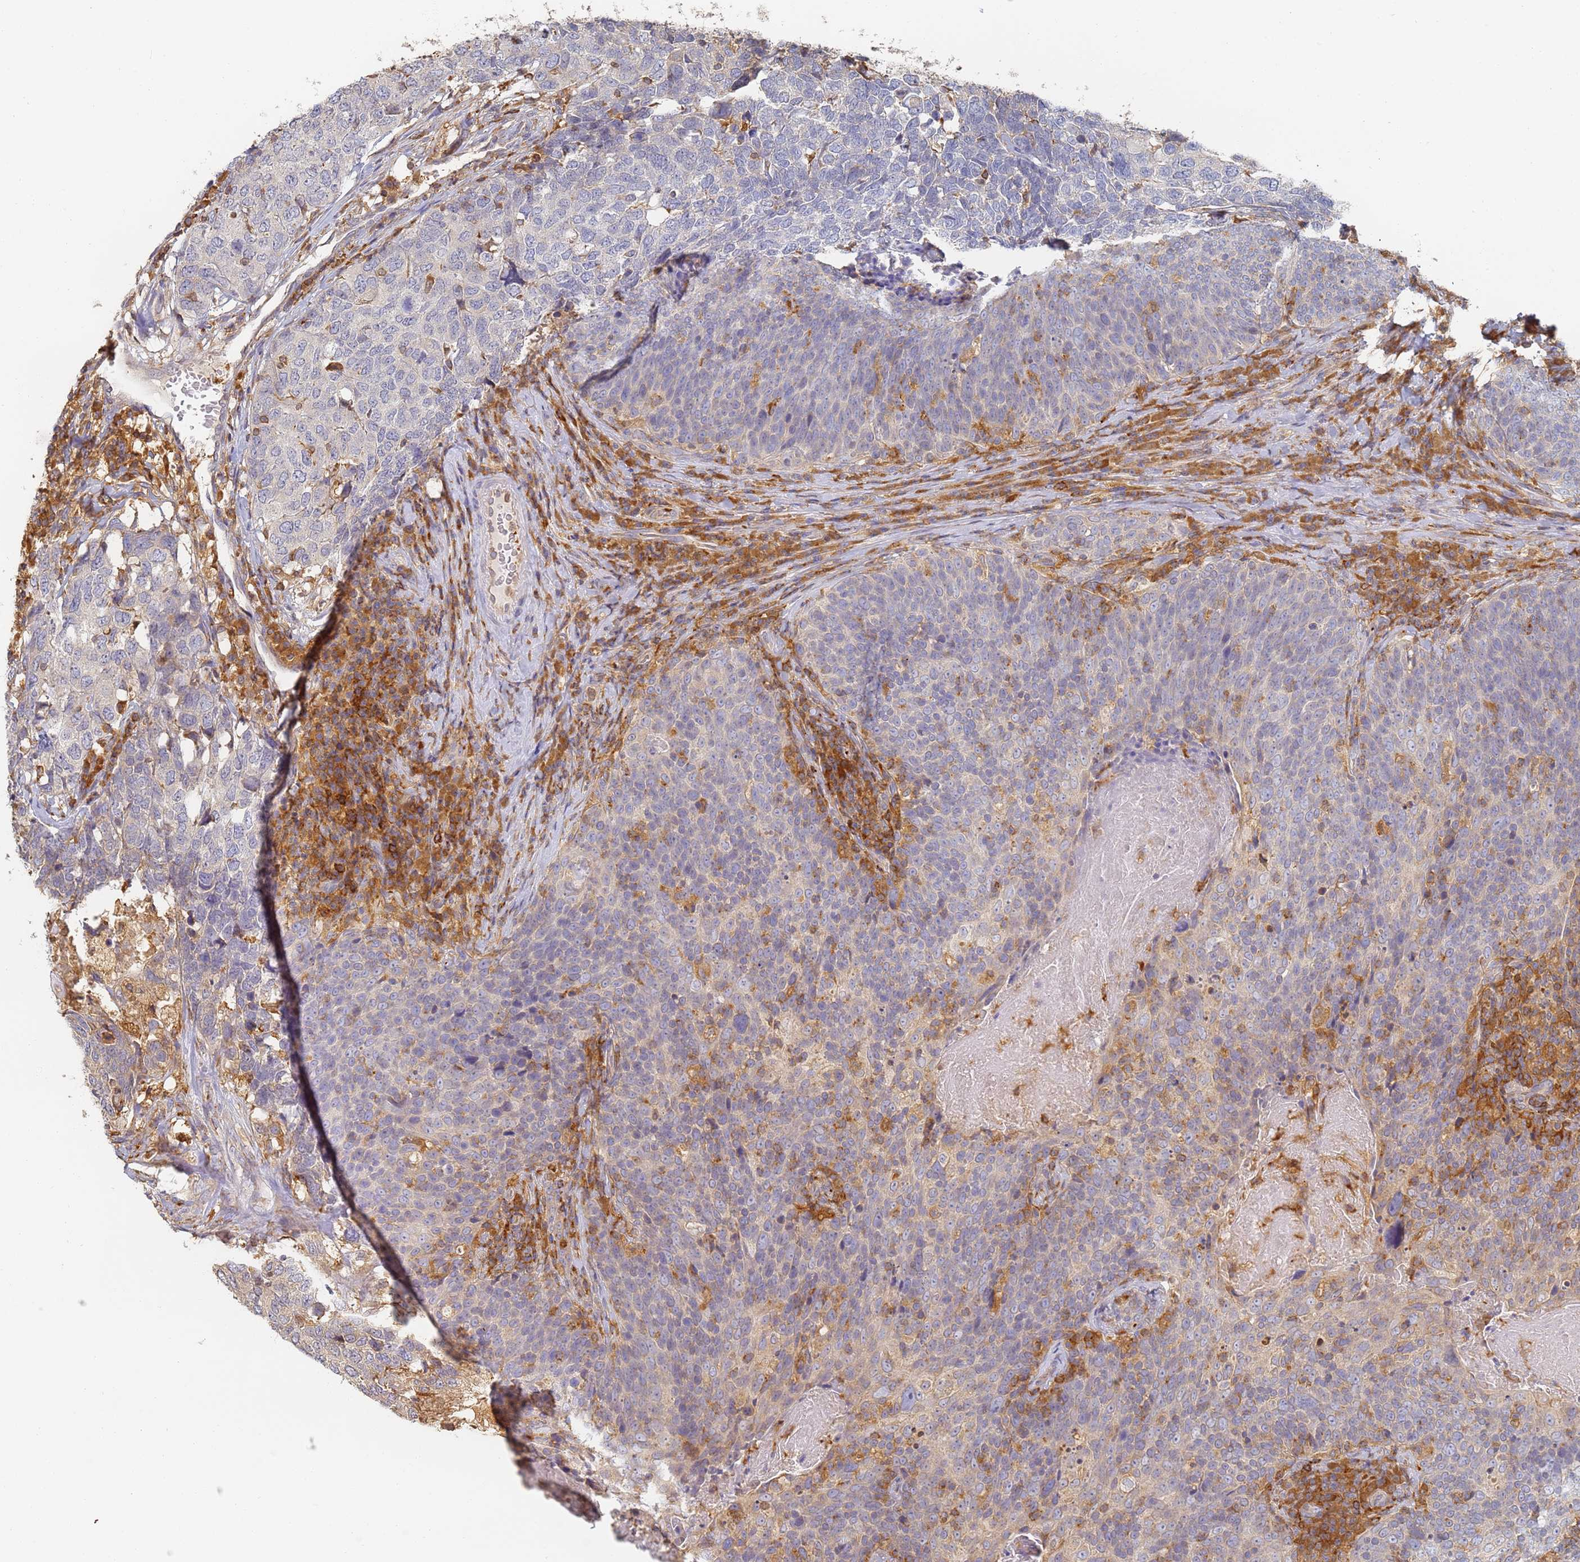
{"staining": {"intensity": "negative", "quantity": "none", "location": "none"}, "tissue": "head and neck cancer", "cell_type": "Tumor cells", "image_type": "cancer", "snomed": [{"axis": "morphology", "description": "Squamous cell carcinoma, NOS"}, {"axis": "morphology", "description": "Squamous cell carcinoma, metastatic, NOS"}, {"axis": "topography", "description": "Lymph node"}, {"axis": "topography", "description": "Head-Neck"}], "caption": "Tumor cells show no significant expression in squamous cell carcinoma (head and neck).", "gene": "BIN2", "patient": {"sex": "male", "age": 62}}